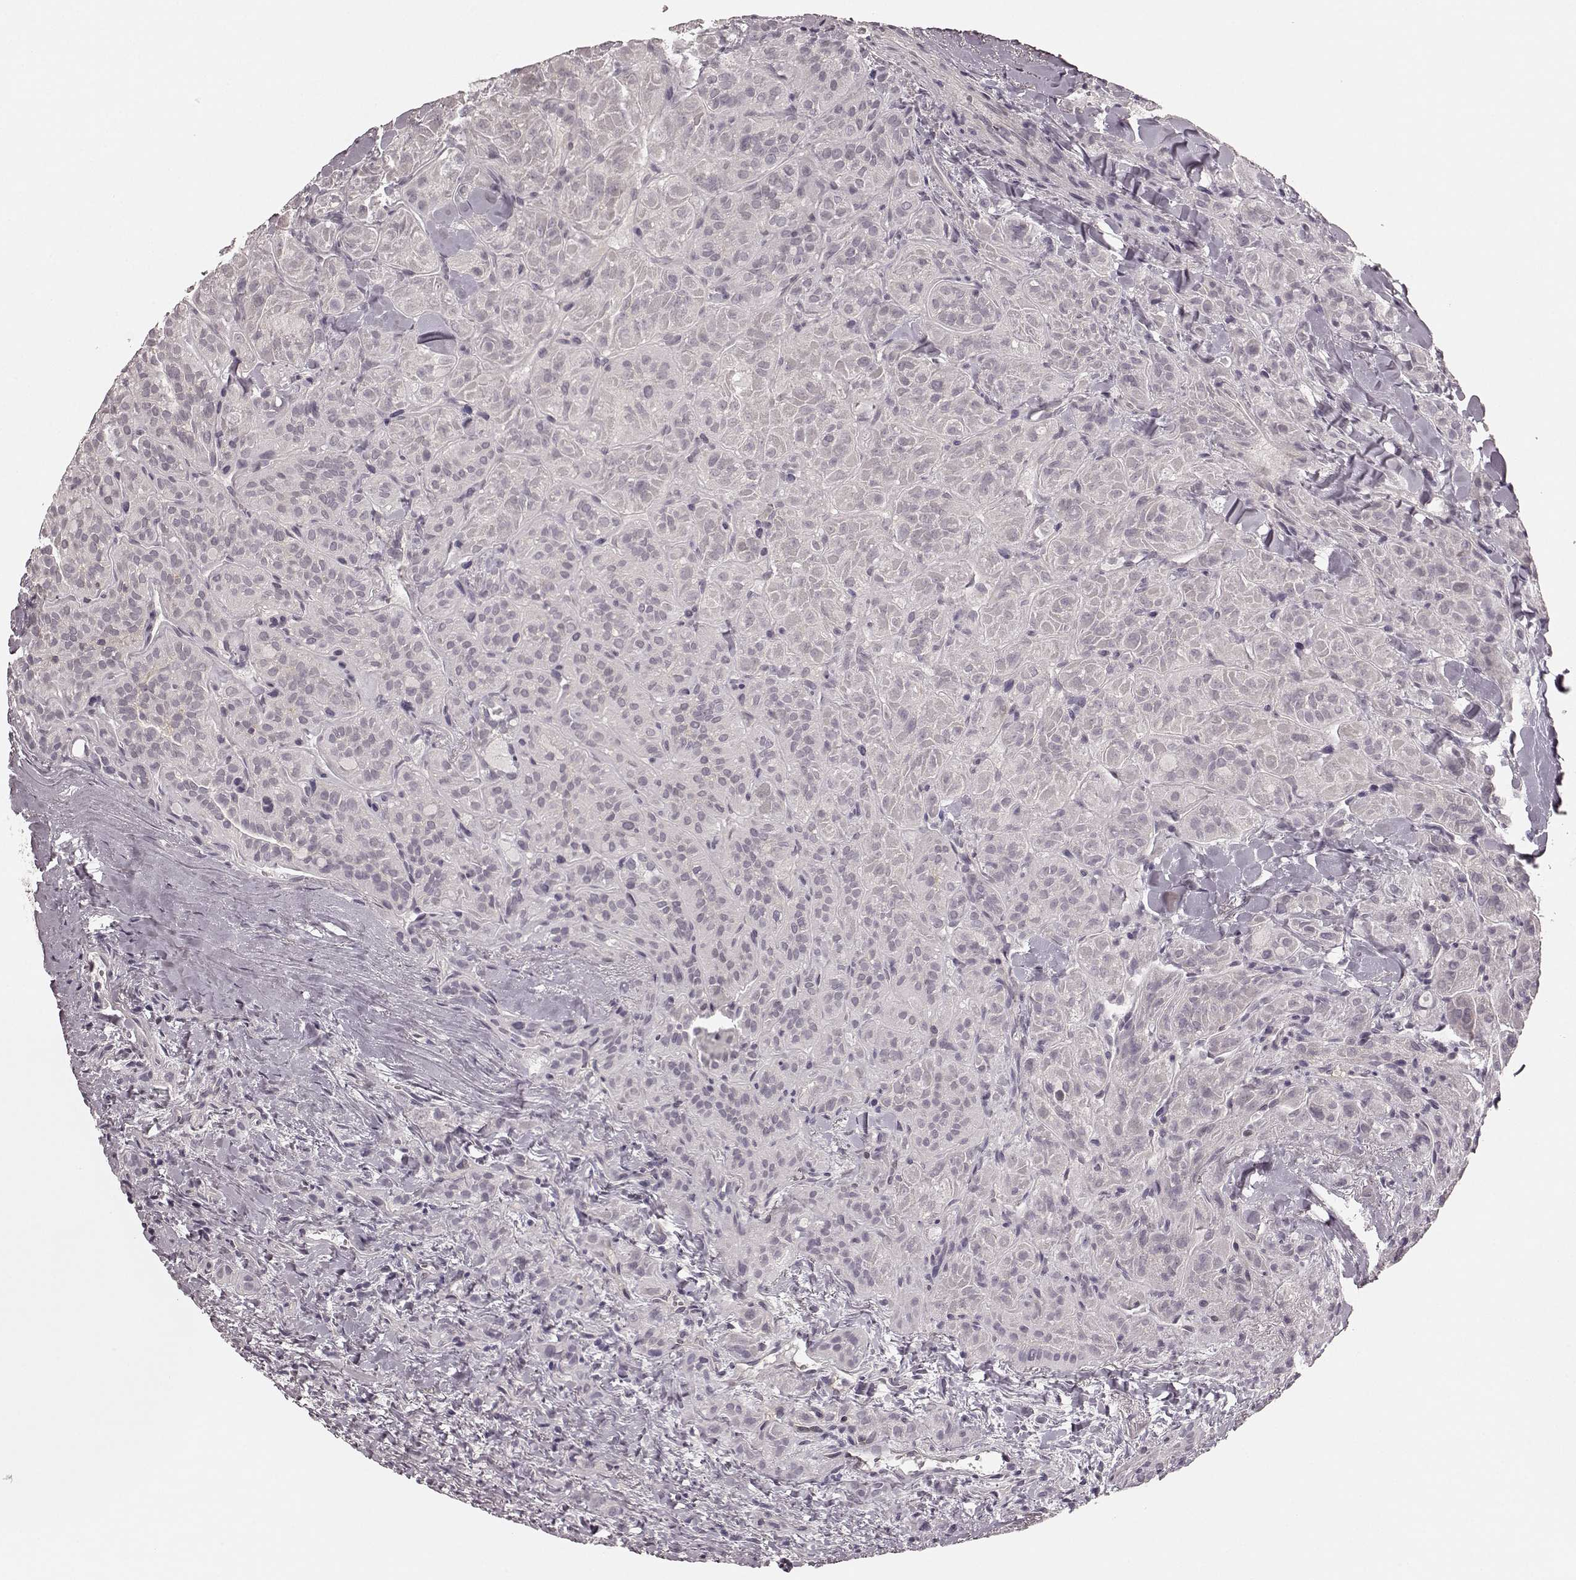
{"staining": {"intensity": "negative", "quantity": "none", "location": "none"}, "tissue": "thyroid cancer", "cell_type": "Tumor cells", "image_type": "cancer", "snomed": [{"axis": "morphology", "description": "Papillary adenocarcinoma, NOS"}, {"axis": "topography", "description": "Thyroid gland"}], "caption": "Human thyroid papillary adenocarcinoma stained for a protein using IHC exhibits no positivity in tumor cells.", "gene": "PRKCE", "patient": {"sex": "female", "age": 45}}